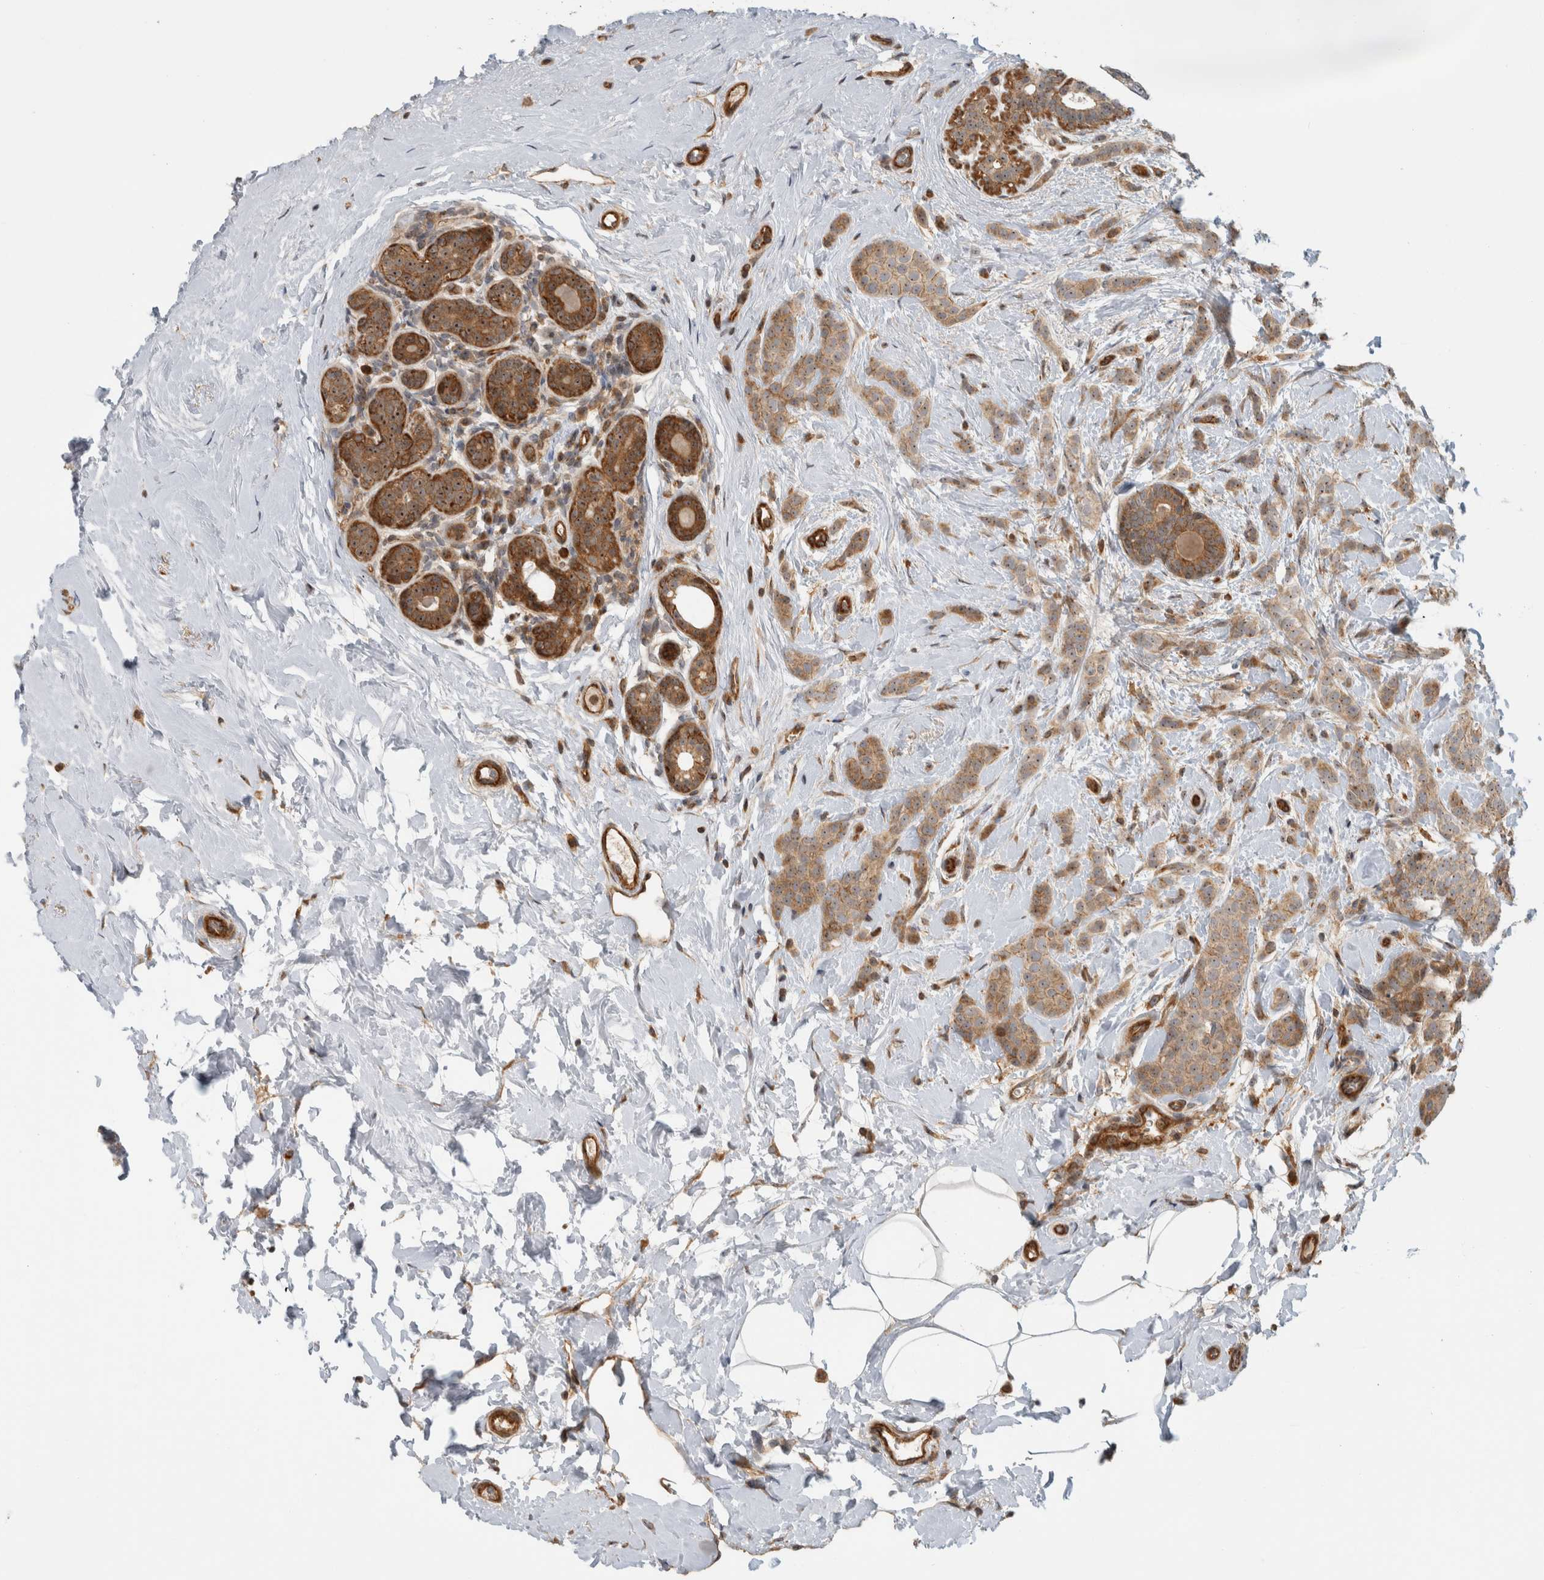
{"staining": {"intensity": "moderate", "quantity": ">75%", "location": "cytoplasmic/membranous,nuclear"}, "tissue": "breast cancer", "cell_type": "Tumor cells", "image_type": "cancer", "snomed": [{"axis": "morphology", "description": "Lobular carcinoma, in situ"}, {"axis": "morphology", "description": "Lobular carcinoma"}, {"axis": "topography", "description": "Breast"}], "caption": "Immunohistochemical staining of breast cancer displays medium levels of moderate cytoplasmic/membranous and nuclear positivity in about >75% of tumor cells.", "gene": "WASF2", "patient": {"sex": "female", "age": 41}}